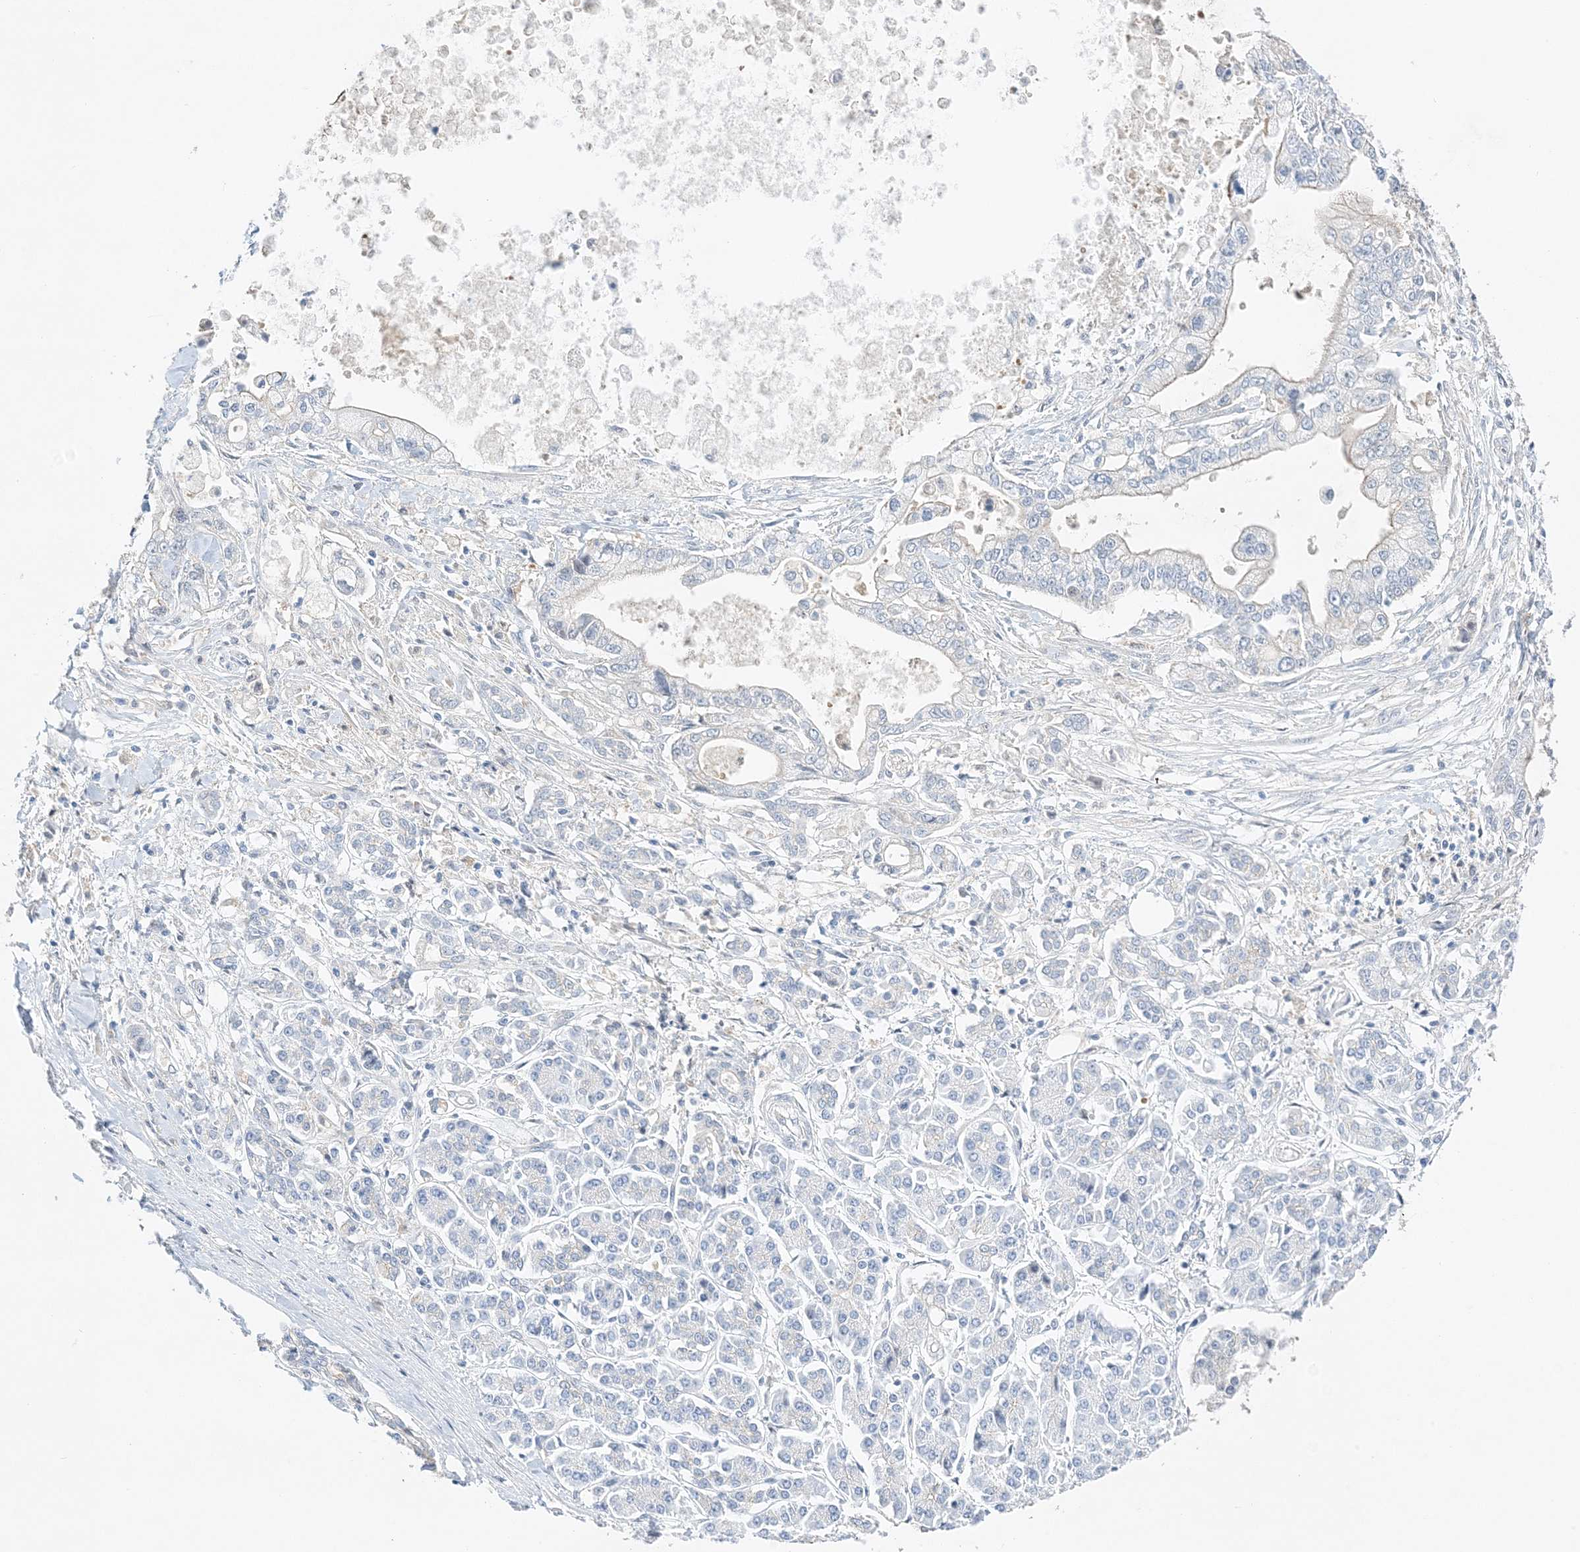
{"staining": {"intensity": "negative", "quantity": "none", "location": "none"}, "tissue": "pancreatic cancer", "cell_type": "Tumor cells", "image_type": "cancer", "snomed": [{"axis": "morphology", "description": "Adenocarcinoma, NOS"}, {"axis": "topography", "description": "Pancreas"}], "caption": "Immunohistochemistry photomicrograph of pancreatic cancer (adenocarcinoma) stained for a protein (brown), which reveals no expression in tumor cells.", "gene": "KIFBP", "patient": {"sex": "male", "age": 69}}